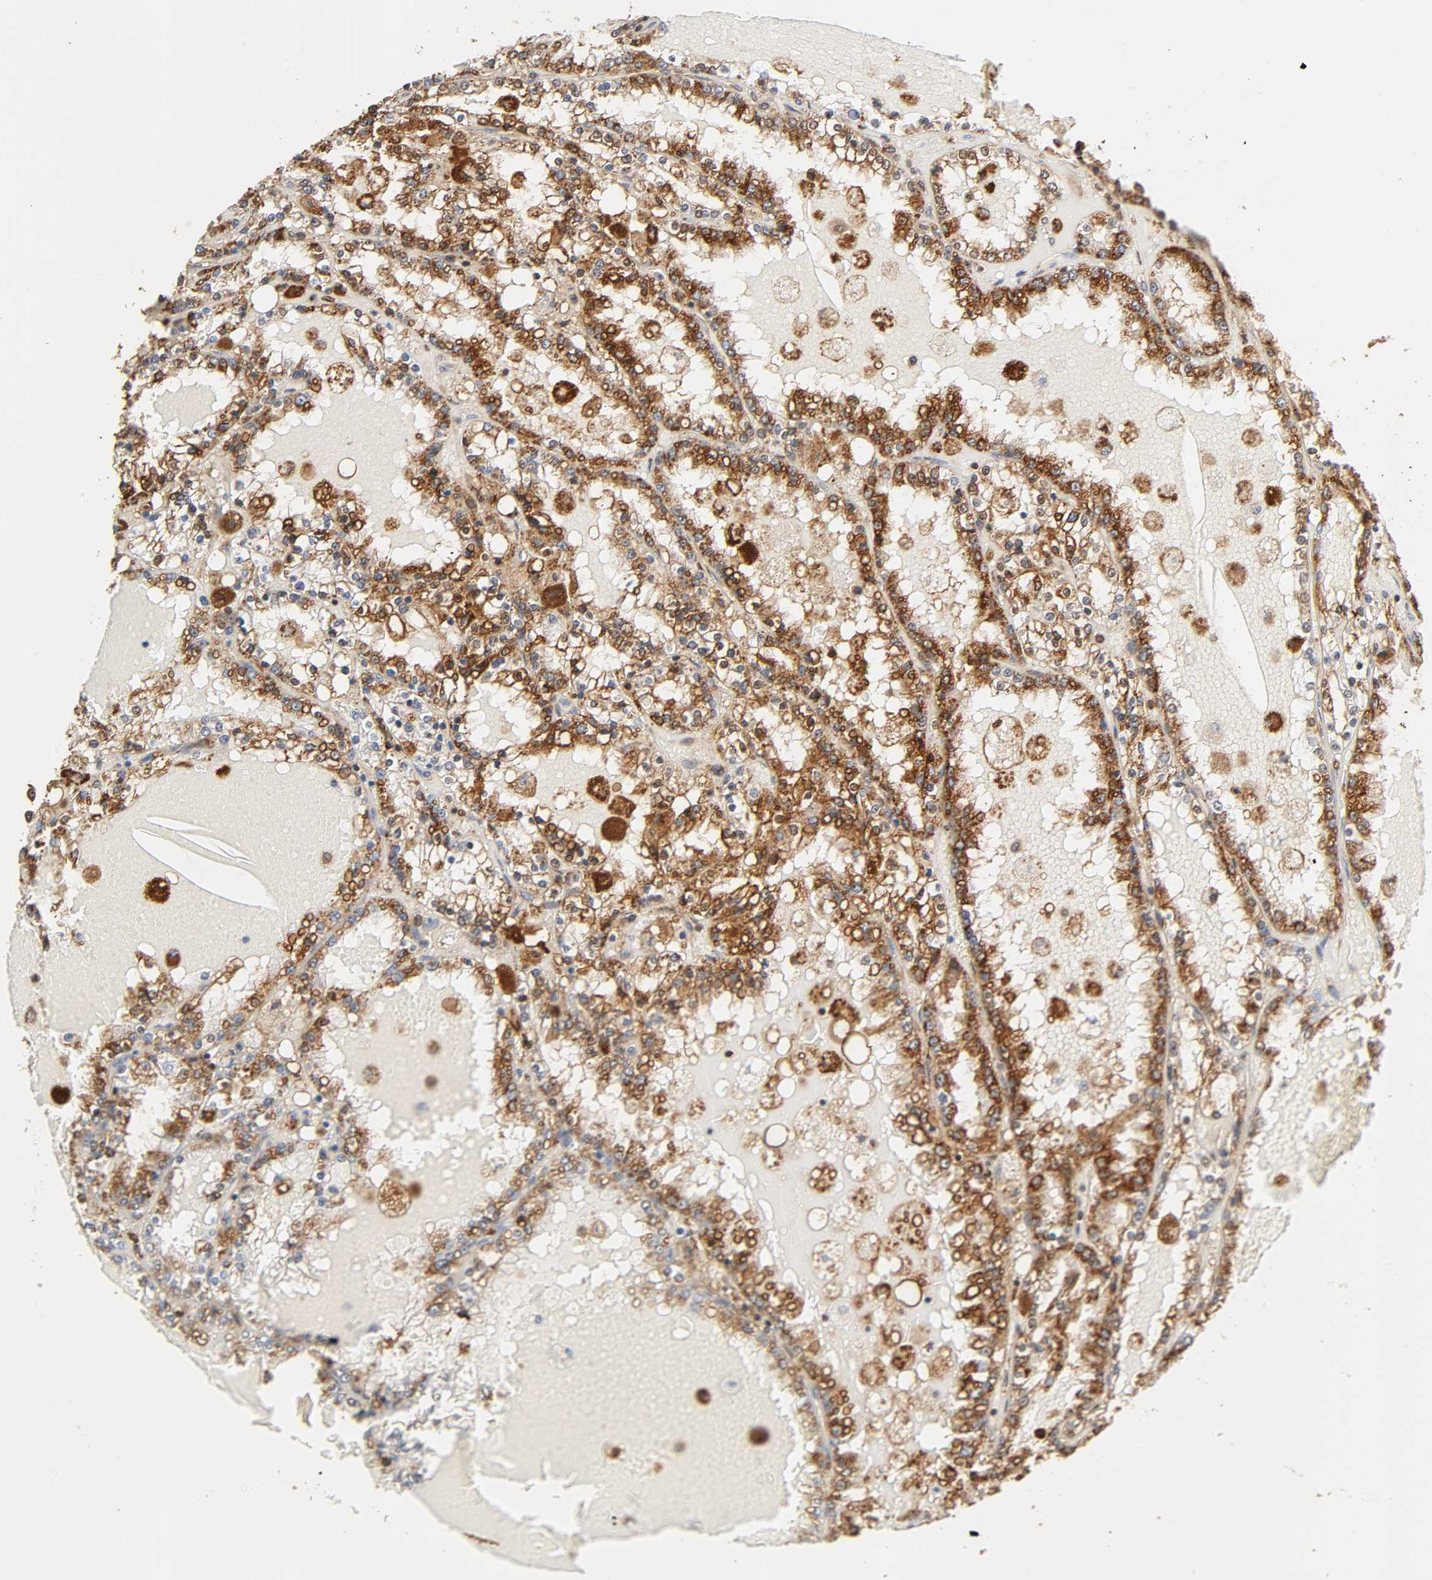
{"staining": {"intensity": "moderate", "quantity": ">75%", "location": "cytoplasmic/membranous"}, "tissue": "renal cancer", "cell_type": "Tumor cells", "image_type": "cancer", "snomed": [{"axis": "morphology", "description": "Adenocarcinoma, NOS"}, {"axis": "topography", "description": "Kidney"}], "caption": "Protein staining of renal cancer tissue reveals moderate cytoplasmic/membranous expression in about >75% of tumor cells. (brown staining indicates protein expression, while blue staining denotes nuclei).", "gene": "ANXA11", "patient": {"sex": "female", "age": 56}}